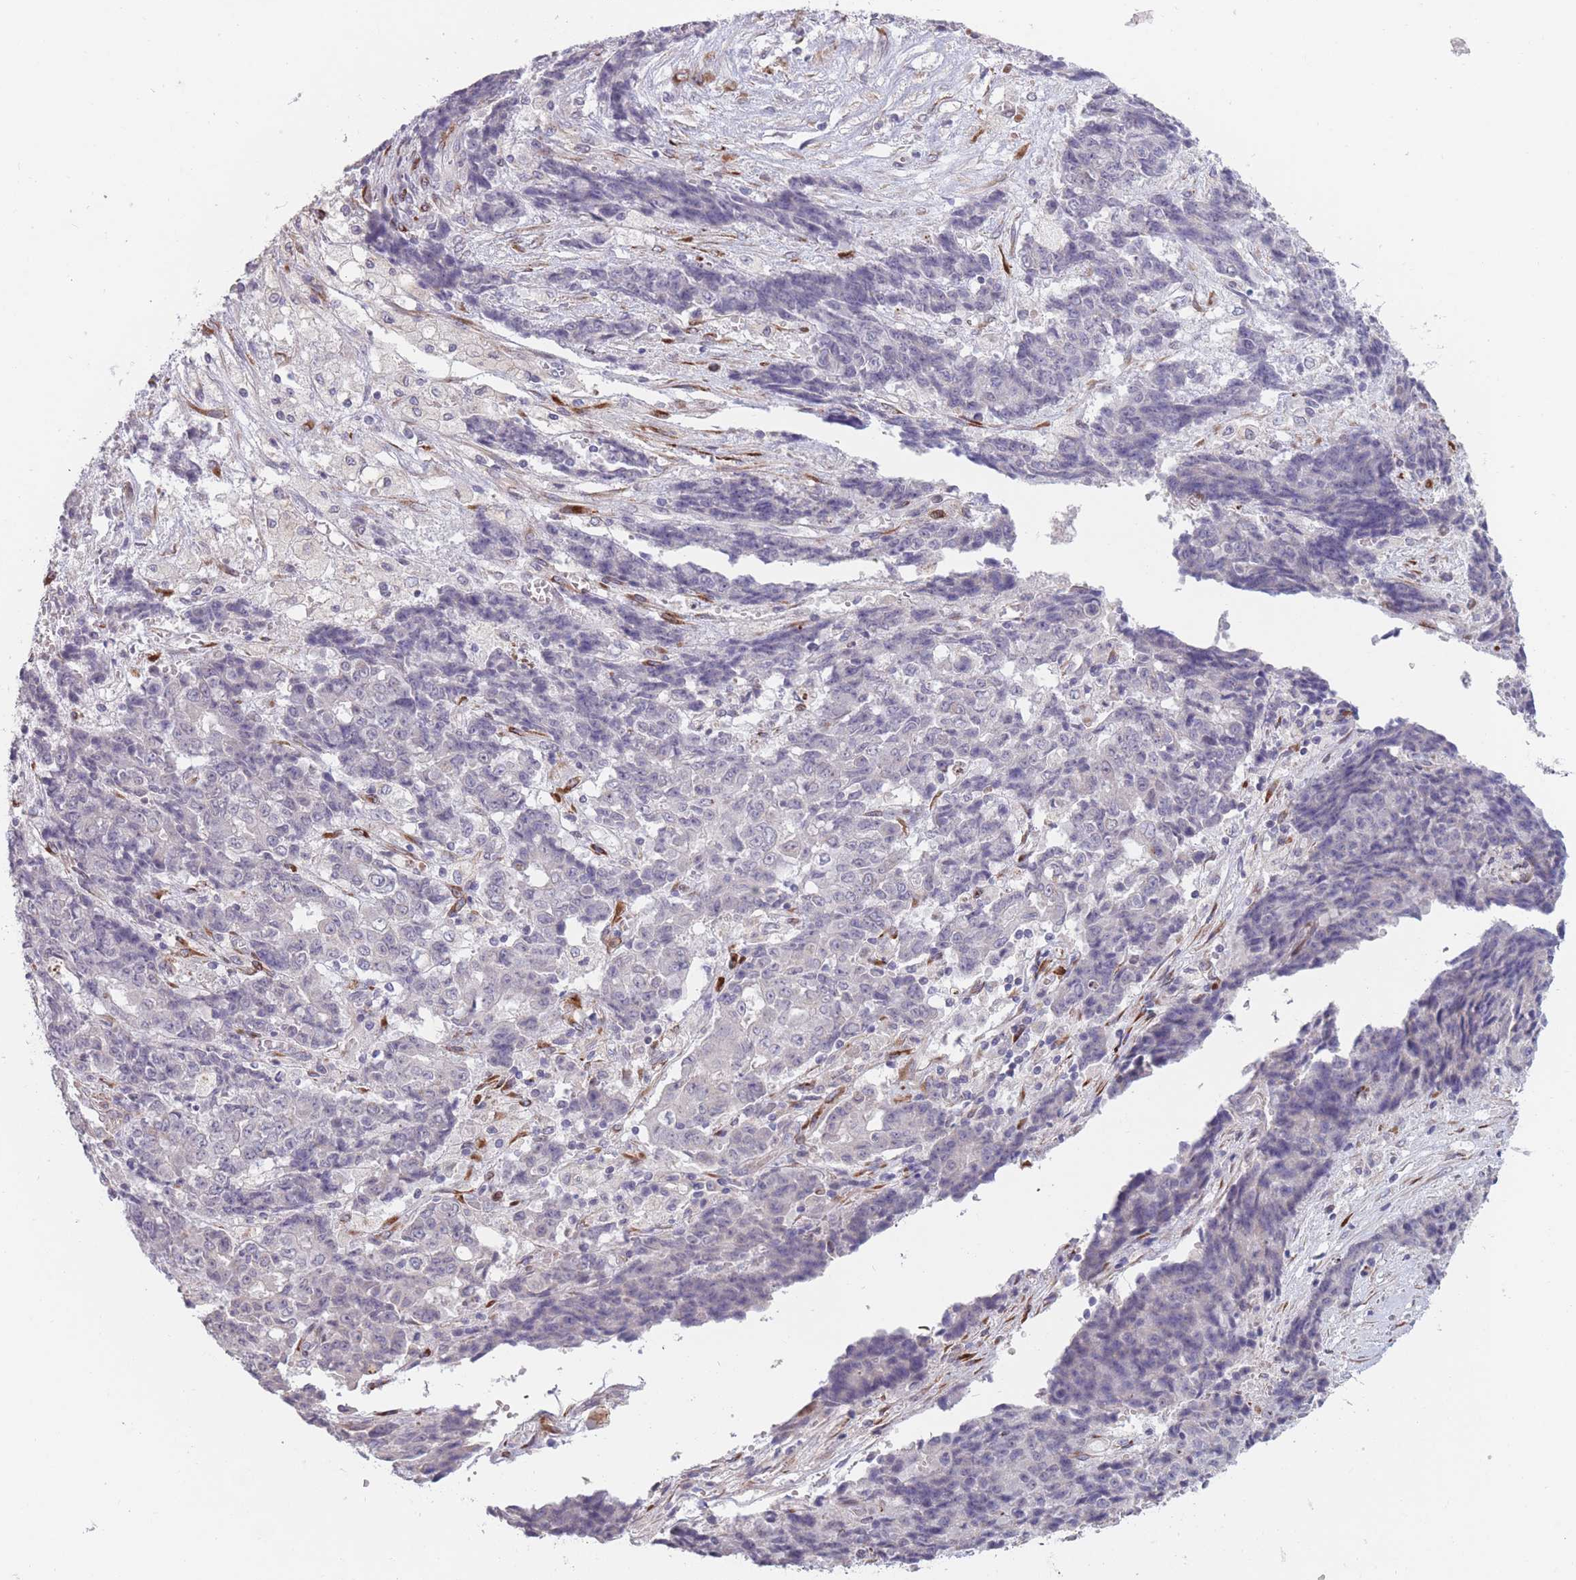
{"staining": {"intensity": "negative", "quantity": "none", "location": "none"}, "tissue": "ovarian cancer", "cell_type": "Tumor cells", "image_type": "cancer", "snomed": [{"axis": "morphology", "description": "Carcinoma, endometroid"}, {"axis": "topography", "description": "Ovary"}], "caption": "Tumor cells show no significant protein positivity in ovarian endometroid carcinoma. (Stains: DAB (3,3'-diaminobenzidine) IHC with hematoxylin counter stain, Microscopy: brightfield microscopy at high magnification).", "gene": "CCNQ", "patient": {"sex": "female", "age": 42}}